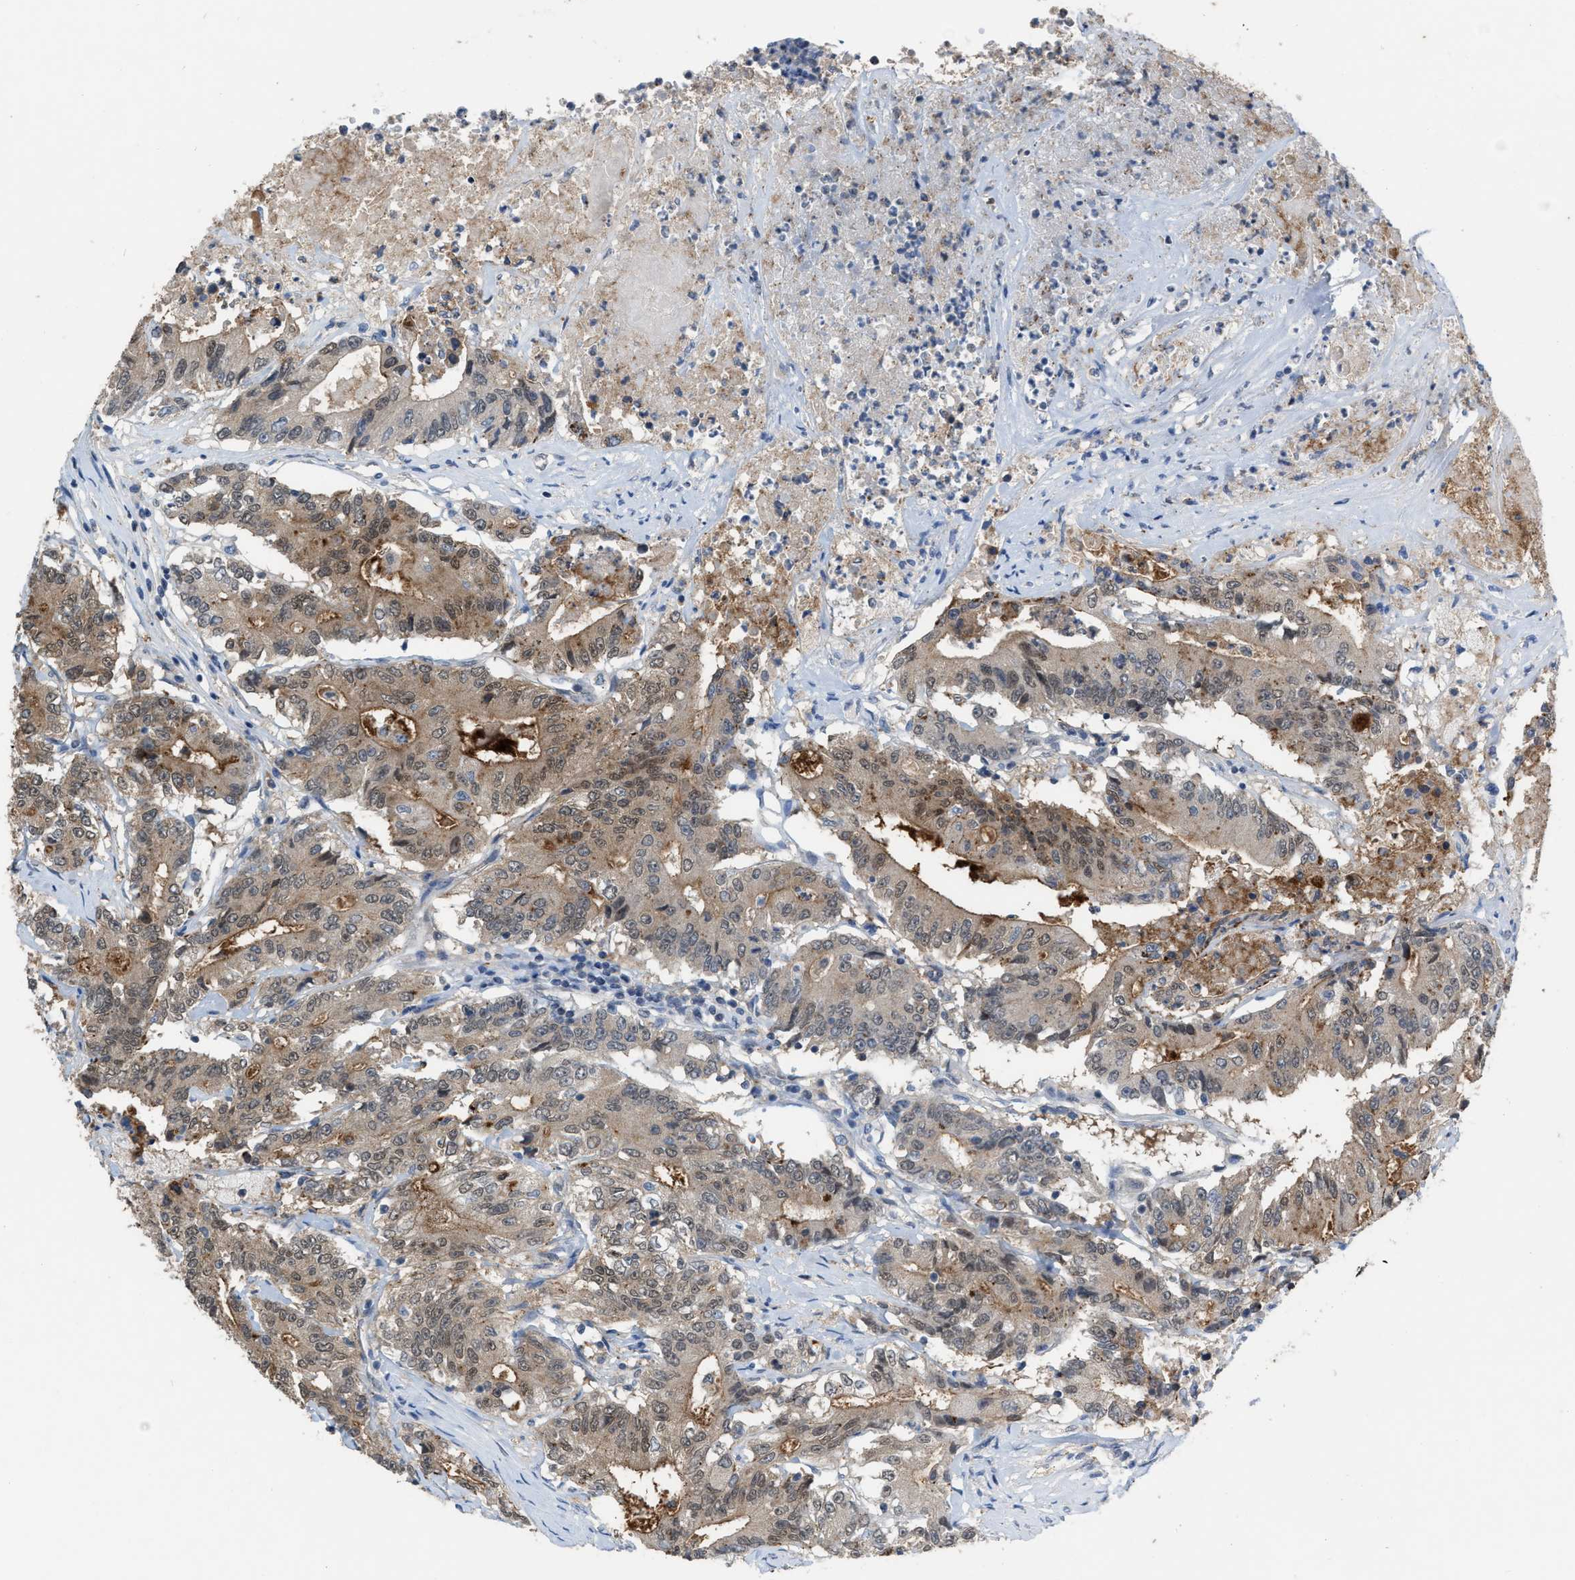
{"staining": {"intensity": "moderate", "quantity": ">75%", "location": "cytoplasmic/membranous,nuclear"}, "tissue": "colorectal cancer", "cell_type": "Tumor cells", "image_type": "cancer", "snomed": [{"axis": "morphology", "description": "Adenocarcinoma, NOS"}, {"axis": "topography", "description": "Colon"}], "caption": "An image showing moderate cytoplasmic/membranous and nuclear staining in approximately >75% of tumor cells in adenocarcinoma (colorectal), as visualized by brown immunohistochemical staining.", "gene": "BAIAP2L1", "patient": {"sex": "female", "age": 77}}